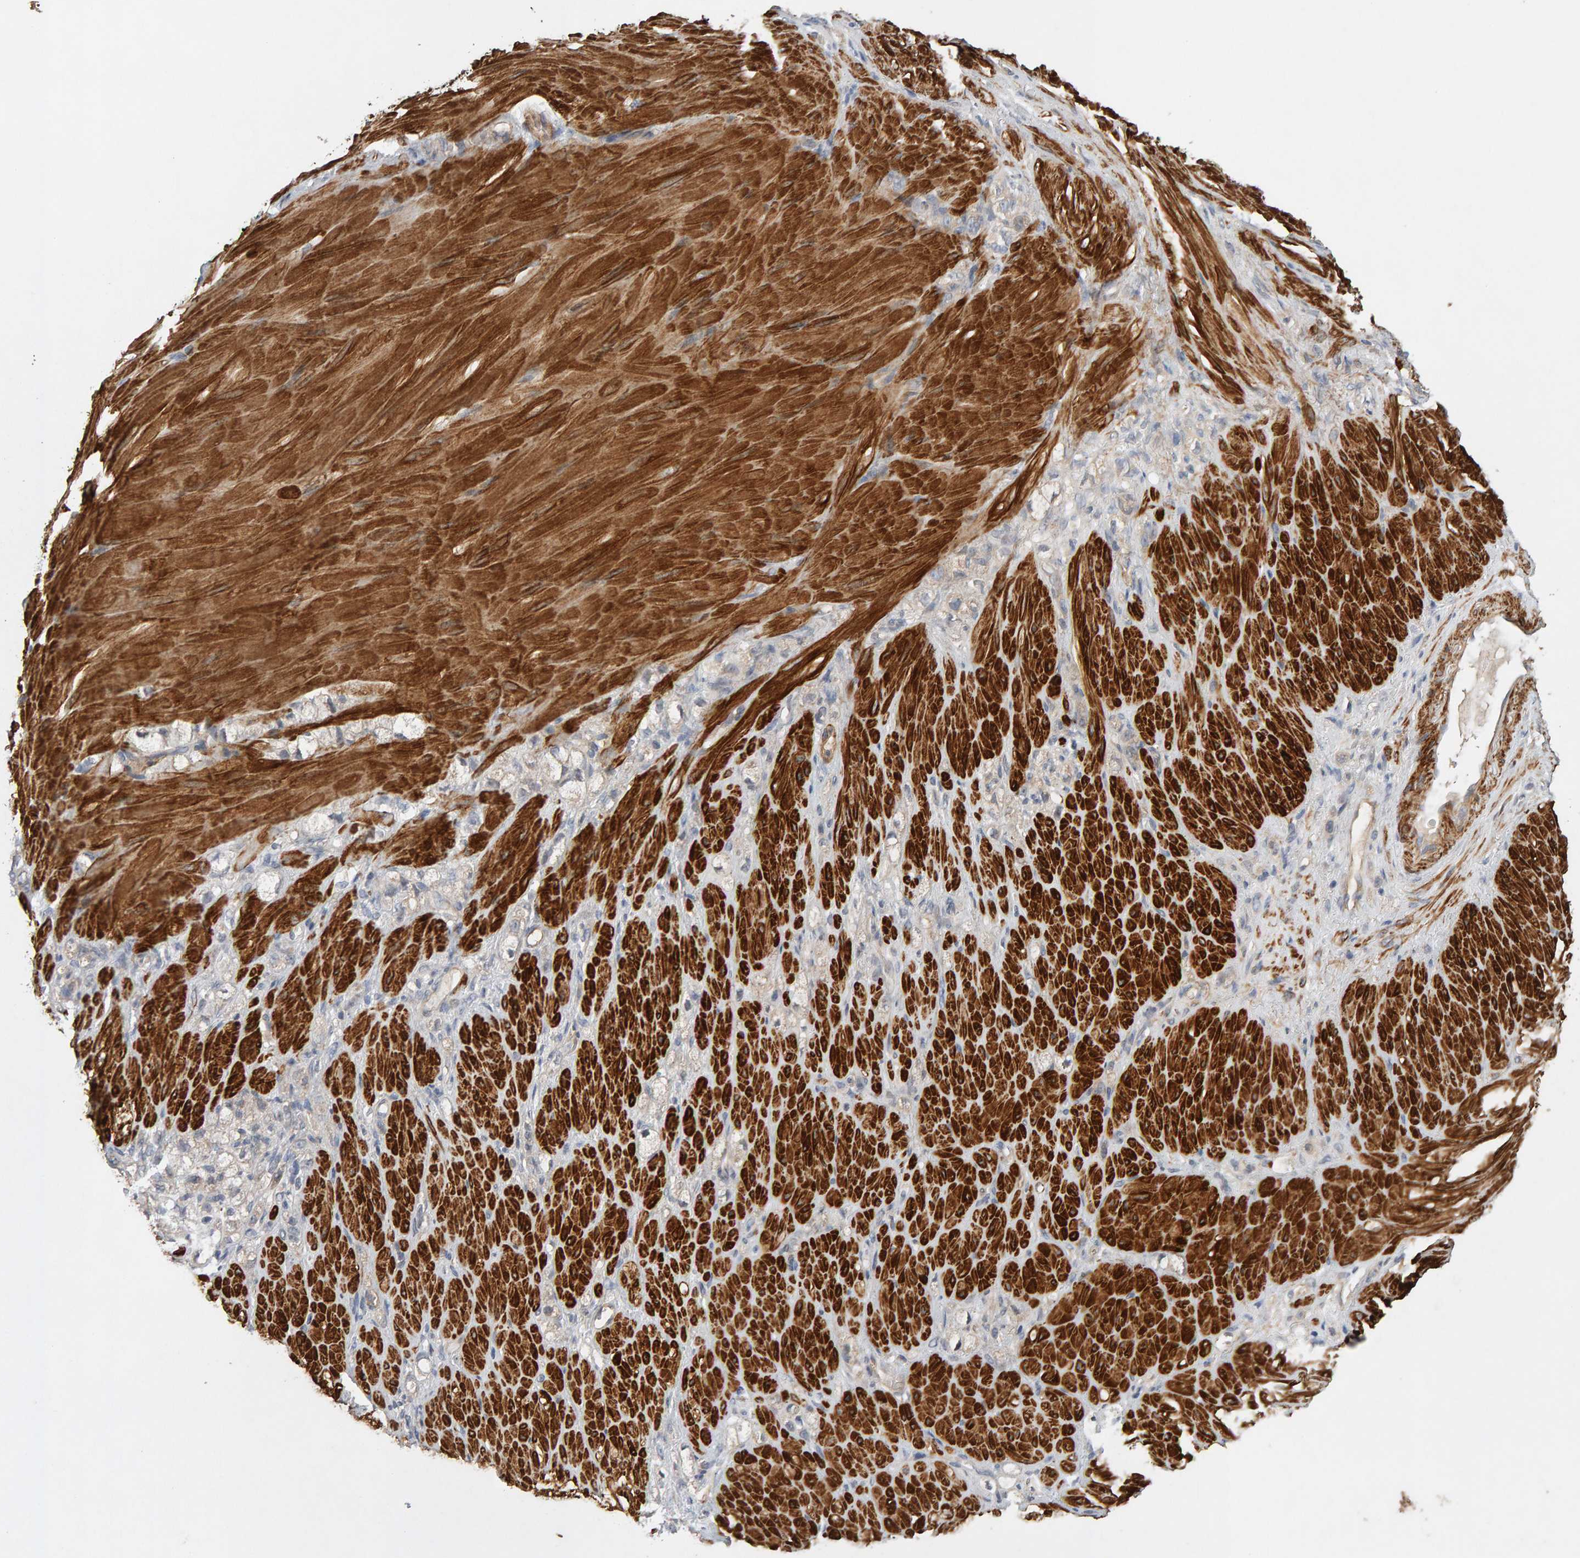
{"staining": {"intensity": "negative", "quantity": "none", "location": "none"}, "tissue": "stomach cancer", "cell_type": "Tumor cells", "image_type": "cancer", "snomed": [{"axis": "morphology", "description": "Normal tissue, NOS"}, {"axis": "morphology", "description": "Adenocarcinoma, NOS"}, {"axis": "topography", "description": "Stomach"}], "caption": "Immunohistochemistry (IHC) image of human stomach adenocarcinoma stained for a protein (brown), which demonstrates no positivity in tumor cells.", "gene": "RNF19A", "patient": {"sex": "male", "age": 82}}